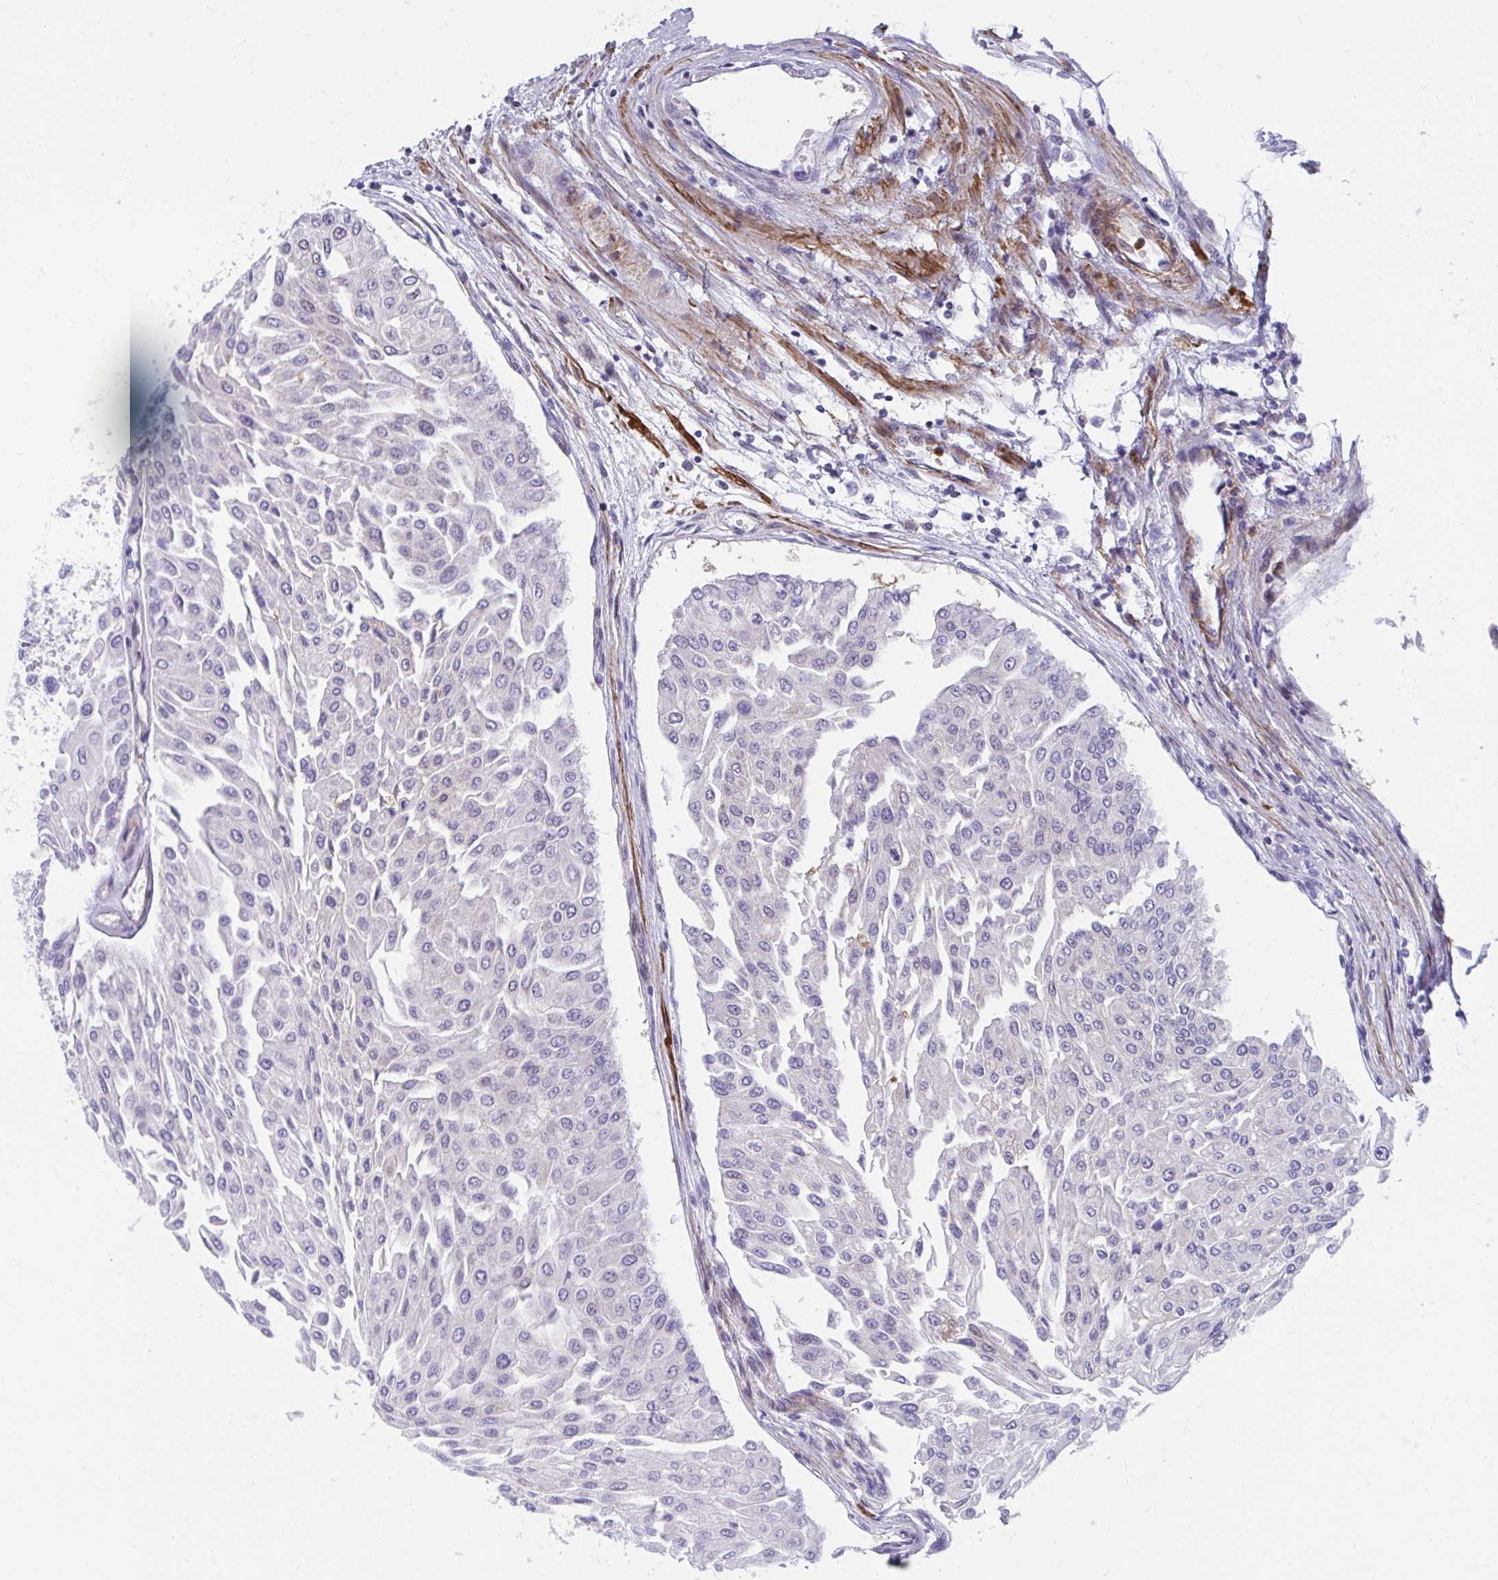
{"staining": {"intensity": "negative", "quantity": "none", "location": "none"}, "tissue": "urothelial cancer", "cell_type": "Tumor cells", "image_type": "cancer", "snomed": [{"axis": "morphology", "description": "Urothelial carcinoma, NOS"}, {"axis": "topography", "description": "Urinary bladder"}], "caption": "High magnification brightfield microscopy of transitional cell carcinoma stained with DAB (3,3'-diaminobenzidine) (brown) and counterstained with hematoxylin (blue): tumor cells show no significant staining.", "gene": "CSTB", "patient": {"sex": "male", "age": 67}}